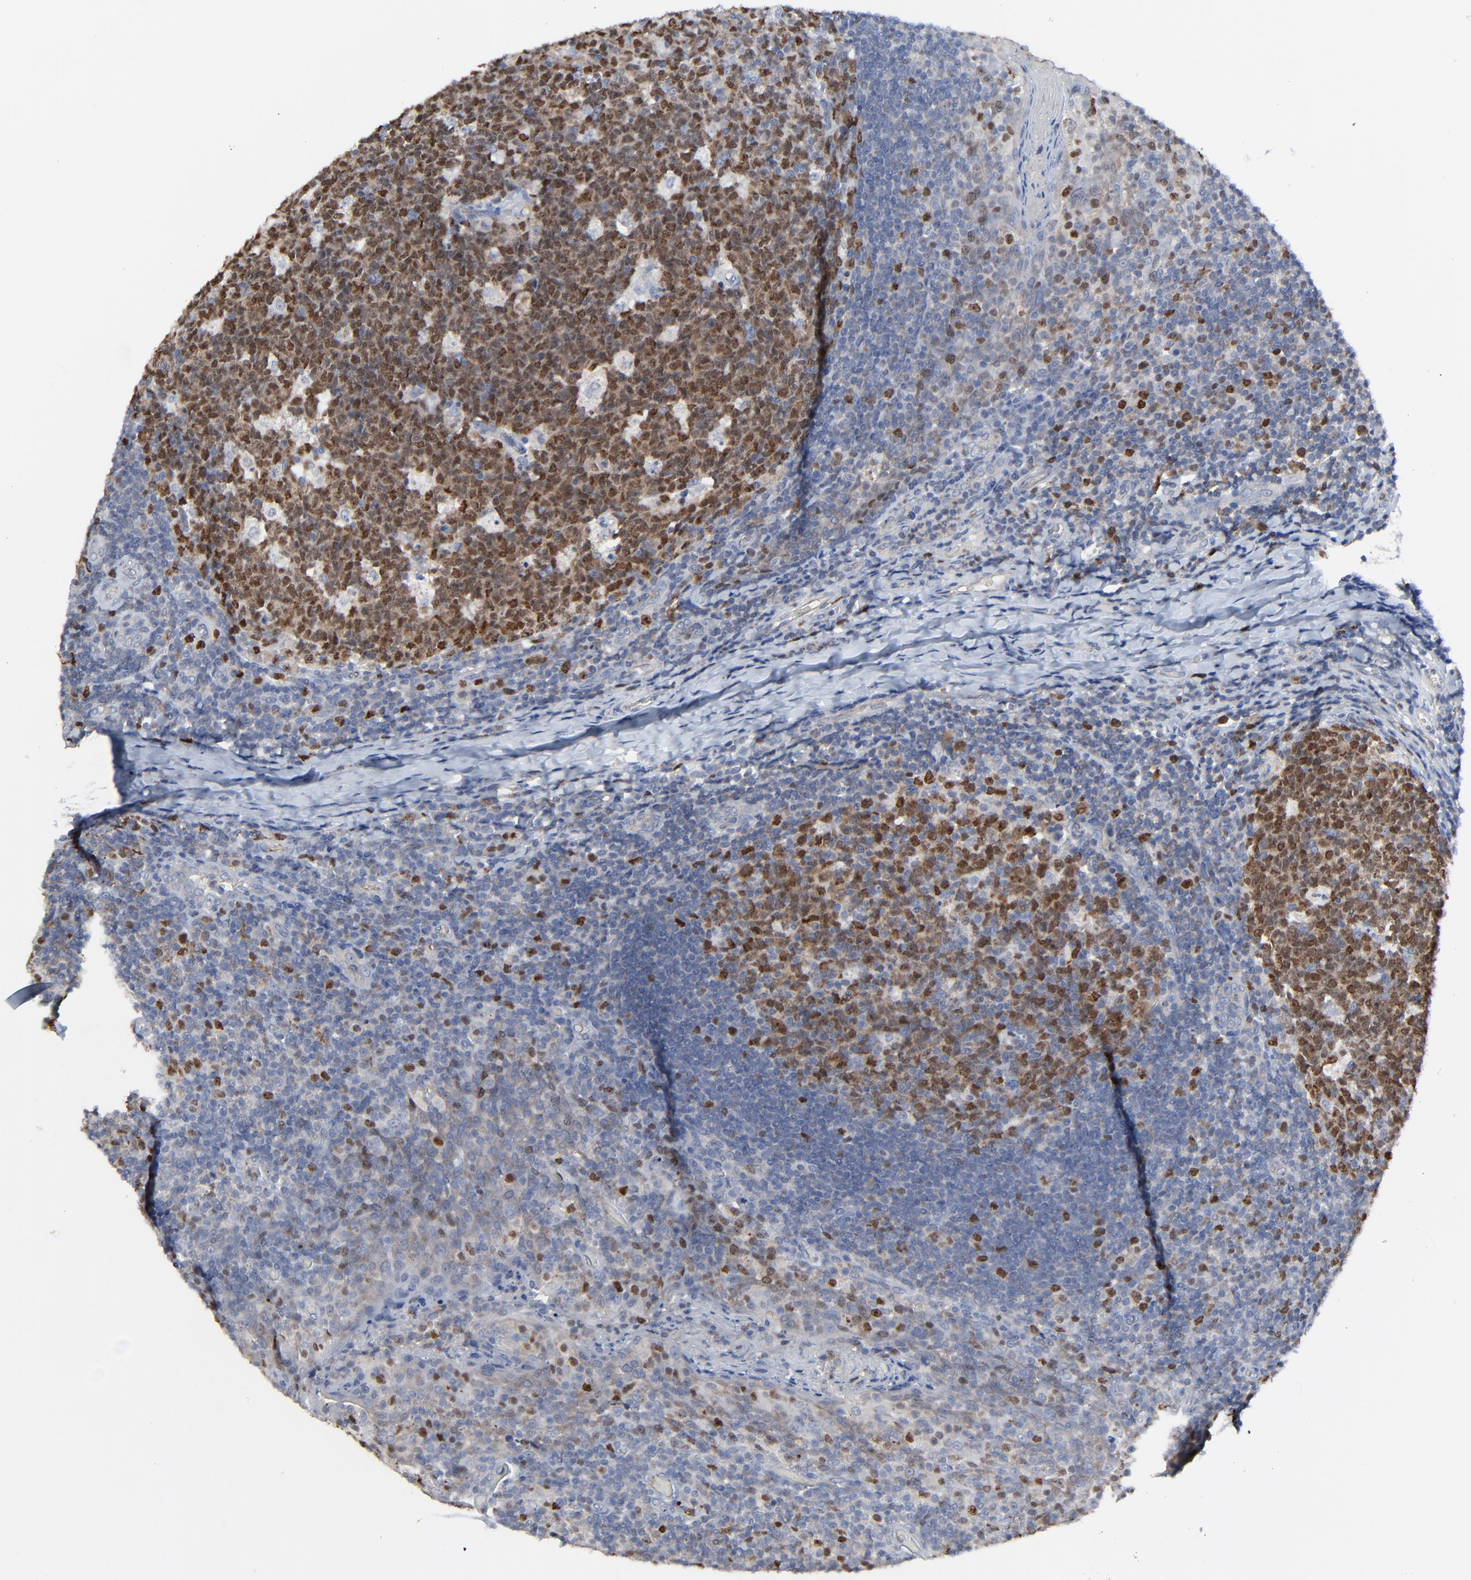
{"staining": {"intensity": "strong", "quantity": ">75%", "location": "nuclear"}, "tissue": "tonsil", "cell_type": "Germinal center cells", "image_type": "normal", "snomed": [{"axis": "morphology", "description": "Normal tissue, NOS"}, {"axis": "topography", "description": "Tonsil"}], "caption": "Protein analysis of normal tonsil displays strong nuclear staining in approximately >75% of germinal center cells. The staining was performed using DAB to visualize the protein expression in brown, while the nuclei were stained in blue with hematoxylin (Magnification: 20x).", "gene": "BIRC3", "patient": {"sex": "male", "age": 17}}